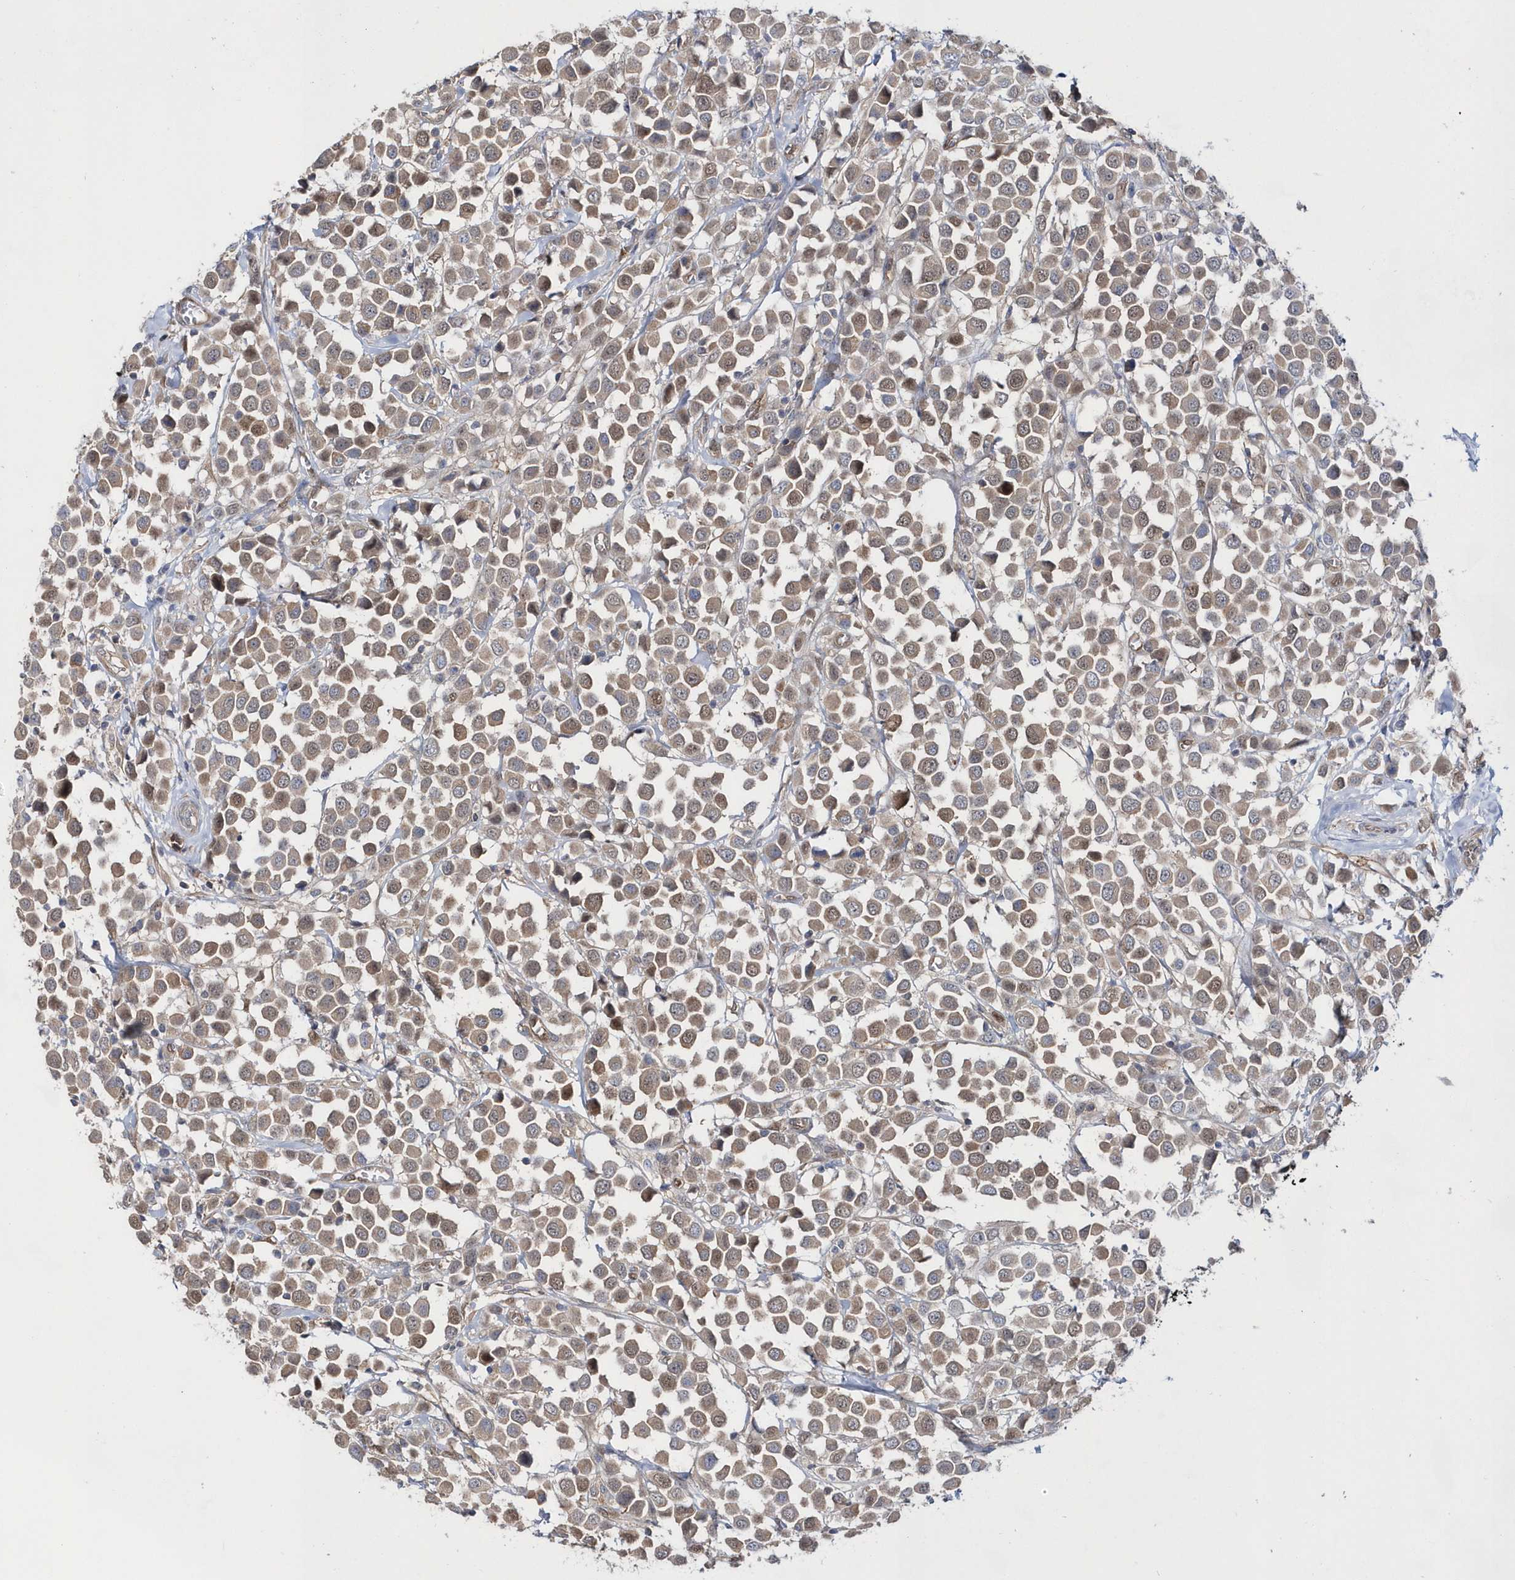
{"staining": {"intensity": "weak", "quantity": "25%-75%", "location": "cytoplasmic/membranous,nuclear"}, "tissue": "breast cancer", "cell_type": "Tumor cells", "image_type": "cancer", "snomed": [{"axis": "morphology", "description": "Duct carcinoma"}, {"axis": "topography", "description": "Breast"}], "caption": "Brown immunohistochemical staining in human breast intraductal carcinoma reveals weak cytoplasmic/membranous and nuclear expression in approximately 25%-75% of tumor cells.", "gene": "BDH2", "patient": {"sex": "female", "age": 61}}